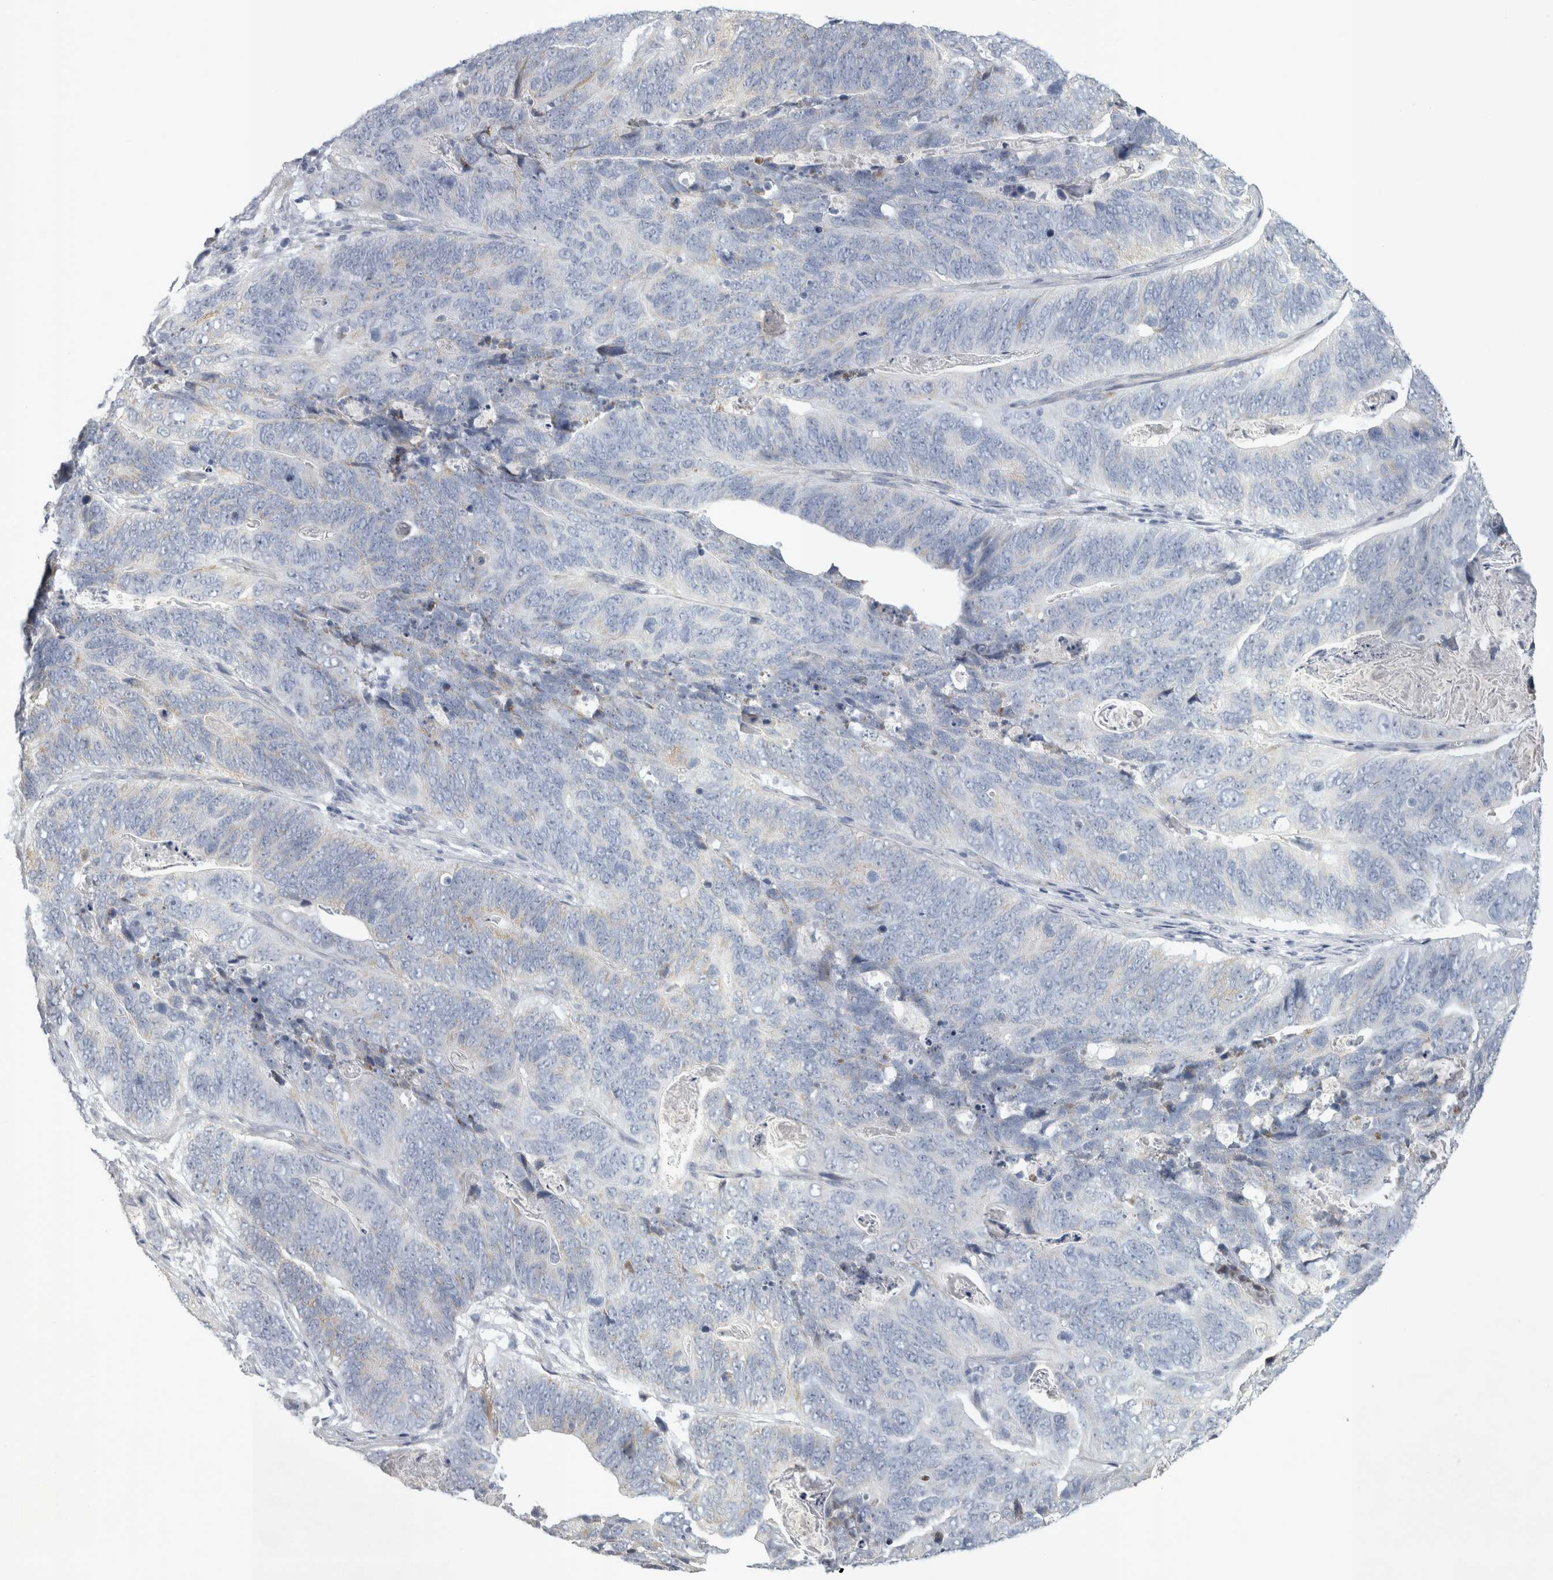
{"staining": {"intensity": "negative", "quantity": "none", "location": "none"}, "tissue": "stomach cancer", "cell_type": "Tumor cells", "image_type": "cancer", "snomed": [{"axis": "morphology", "description": "Normal tissue, NOS"}, {"axis": "morphology", "description": "Adenocarcinoma, NOS"}, {"axis": "topography", "description": "Stomach"}], "caption": "Tumor cells show no significant staining in adenocarcinoma (stomach).", "gene": "FXYD7", "patient": {"sex": "female", "age": 89}}